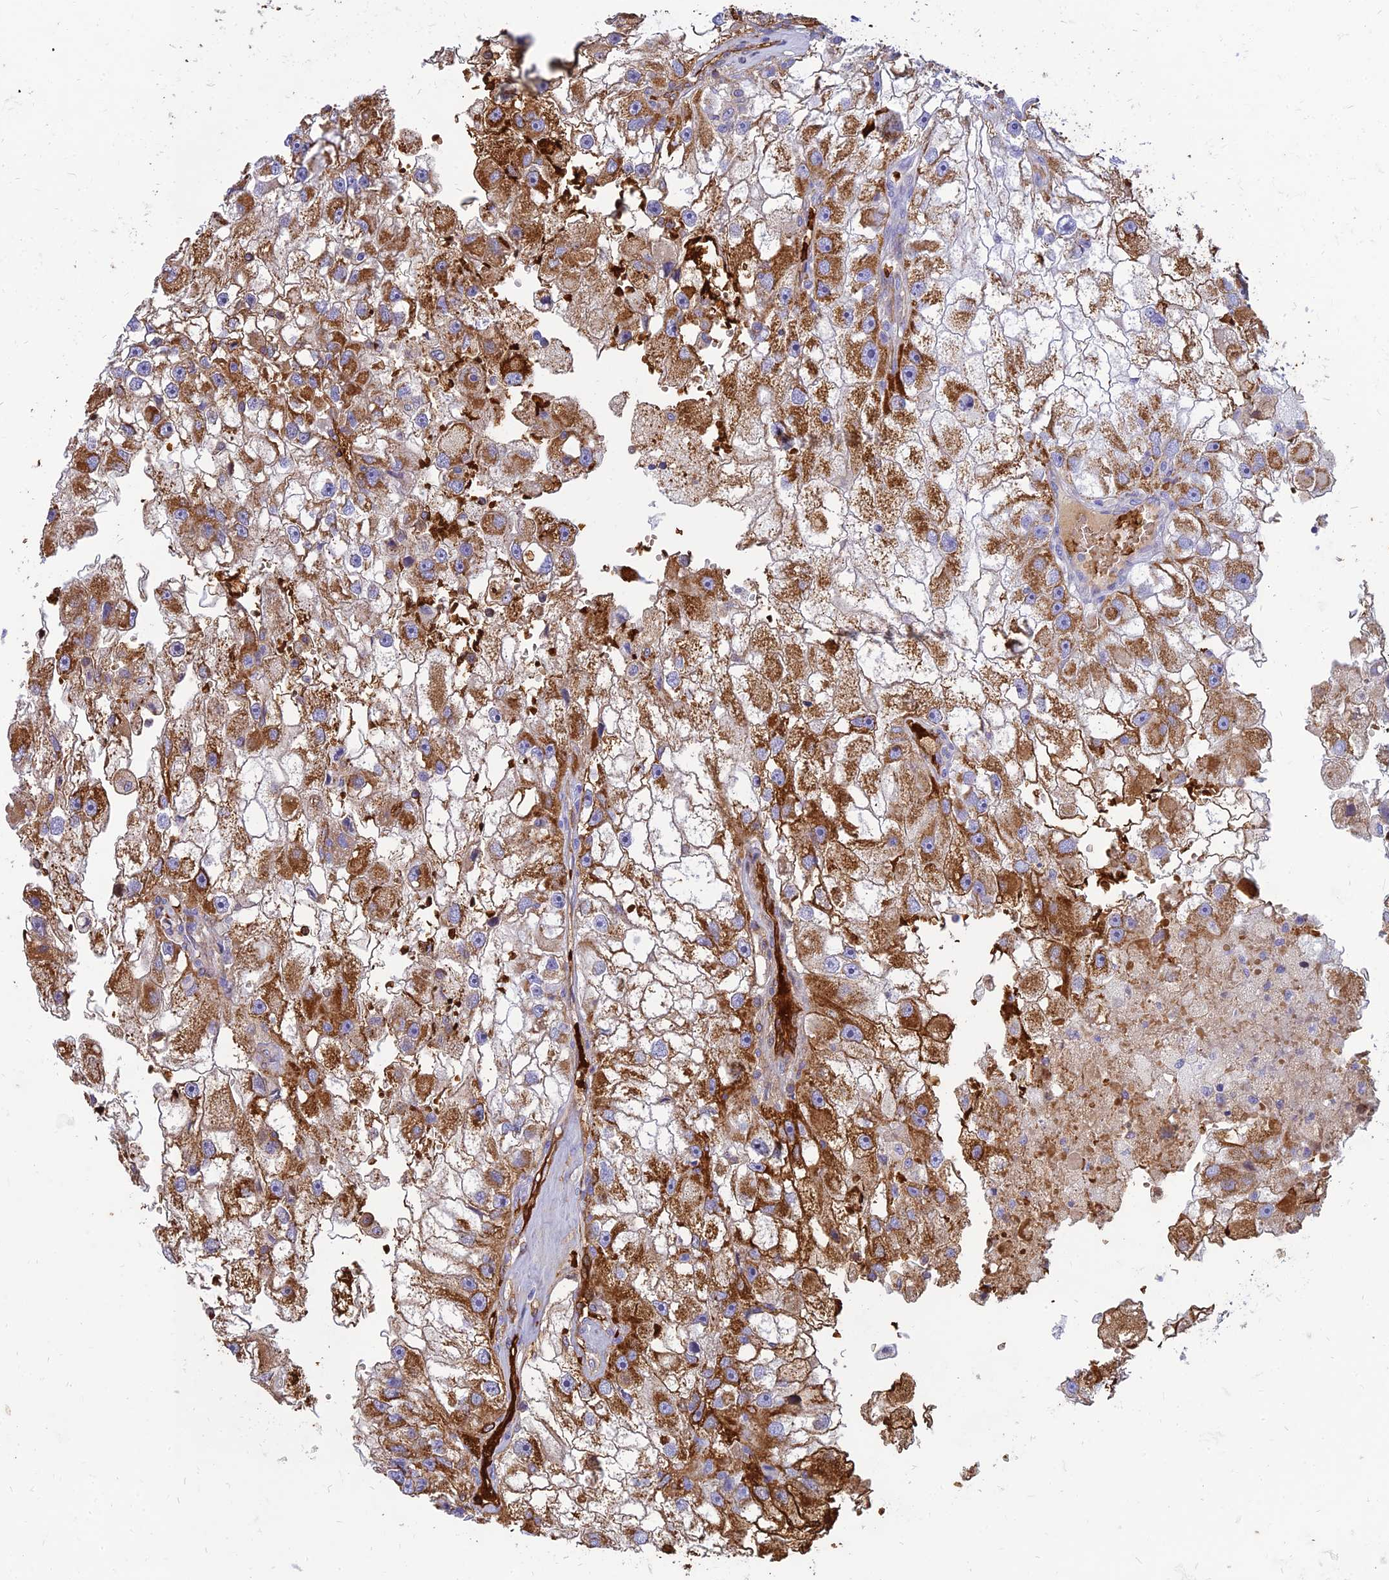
{"staining": {"intensity": "strong", "quantity": ">75%", "location": "cytoplasmic/membranous"}, "tissue": "renal cancer", "cell_type": "Tumor cells", "image_type": "cancer", "snomed": [{"axis": "morphology", "description": "Adenocarcinoma, NOS"}, {"axis": "topography", "description": "Kidney"}], "caption": "Renal cancer (adenocarcinoma) stained with a protein marker displays strong staining in tumor cells.", "gene": "HHAT", "patient": {"sex": "male", "age": 63}}